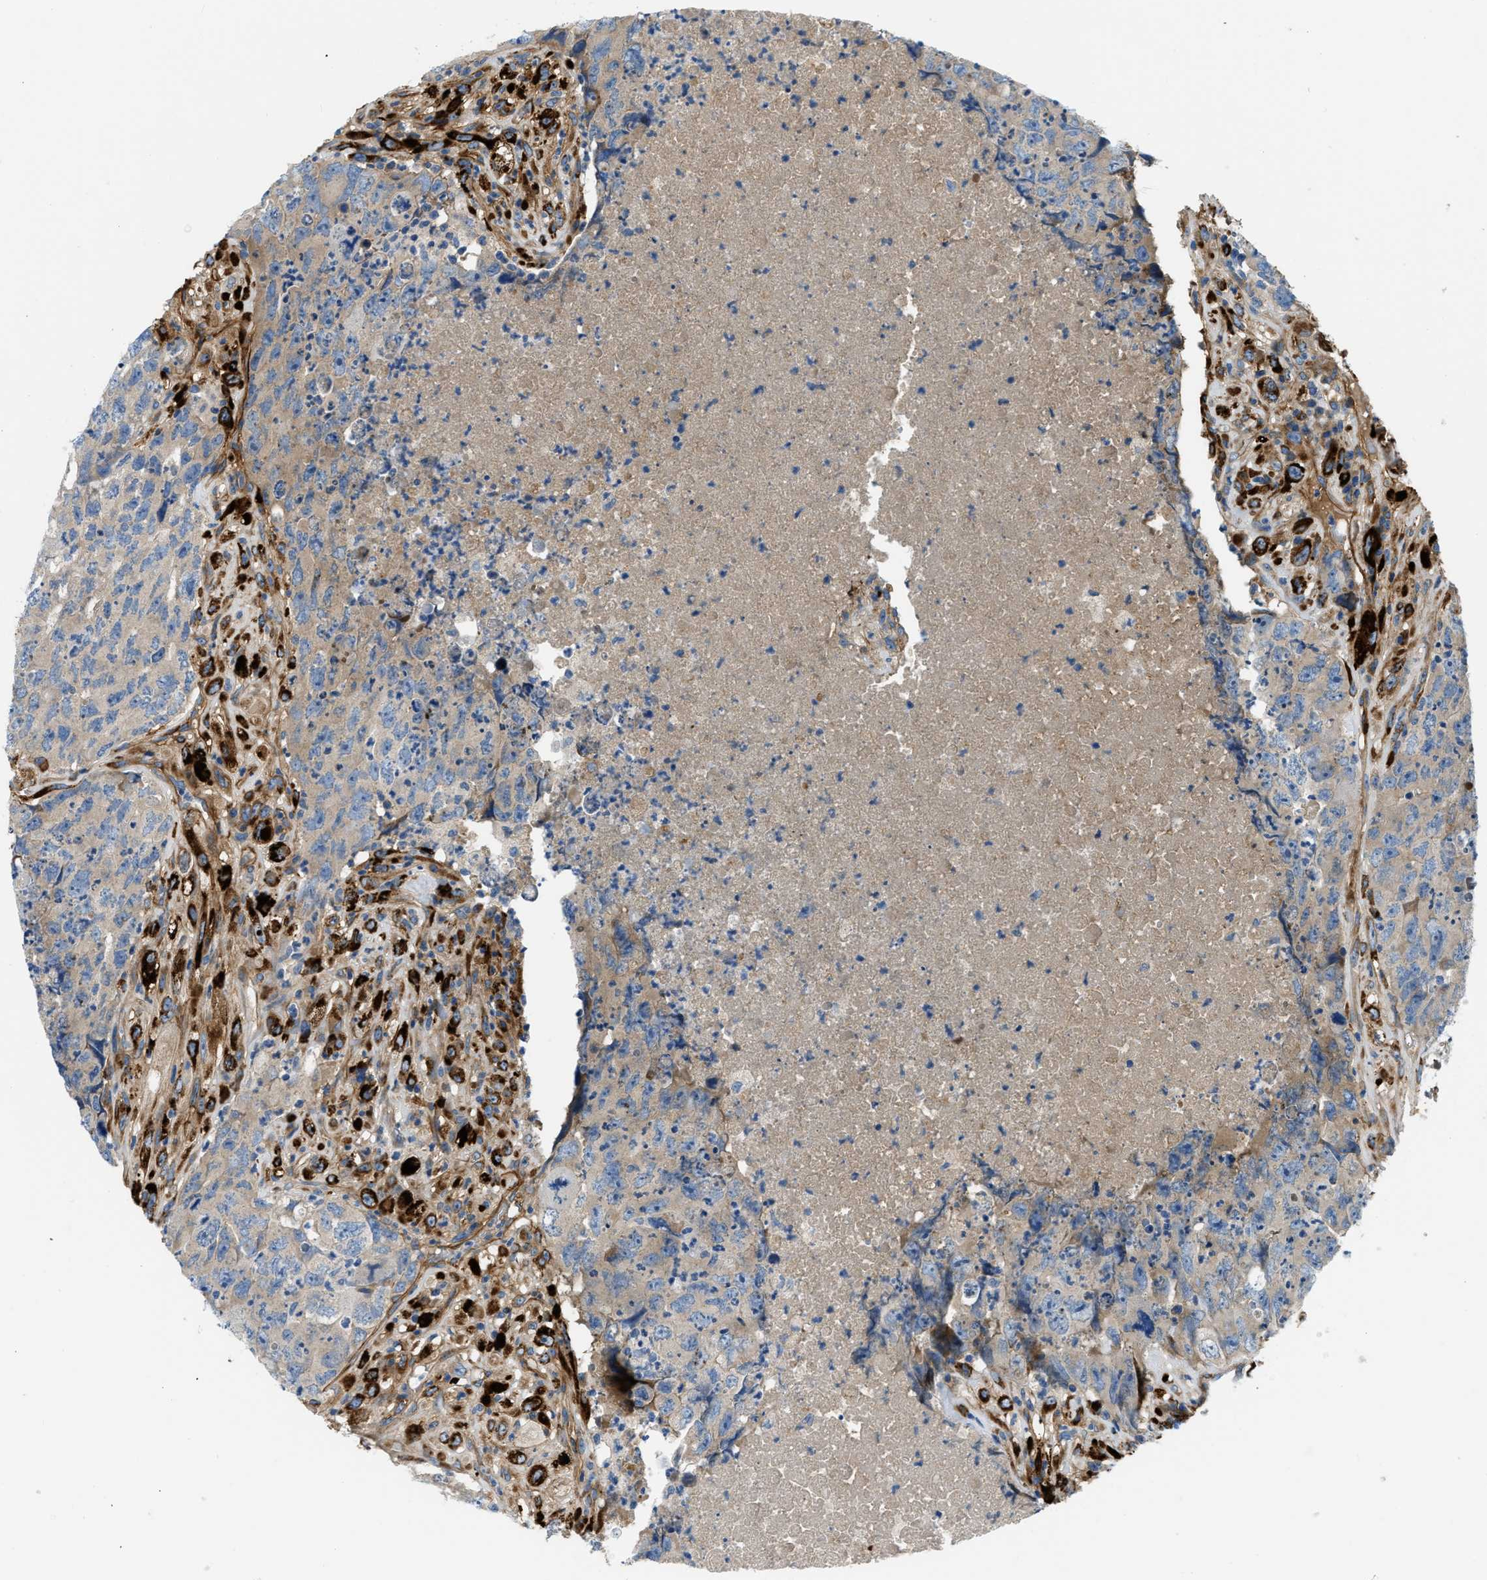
{"staining": {"intensity": "weak", "quantity": "25%-75%", "location": "cytoplasmic/membranous"}, "tissue": "testis cancer", "cell_type": "Tumor cells", "image_type": "cancer", "snomed": [{"axis": "morphology", "description": "Carcinoma, Embryonal, NOS"}, {"axis": "topography", "description": "Testis"}], "caption": "Immunohistochemical staining of human testis cancer exhibits low levels of weak cytoplasmic/membranous positivity in about 25%-75% of tumor cells.", "gene": "COL15A1", "patient": {"sex": "male", "age": 32}}